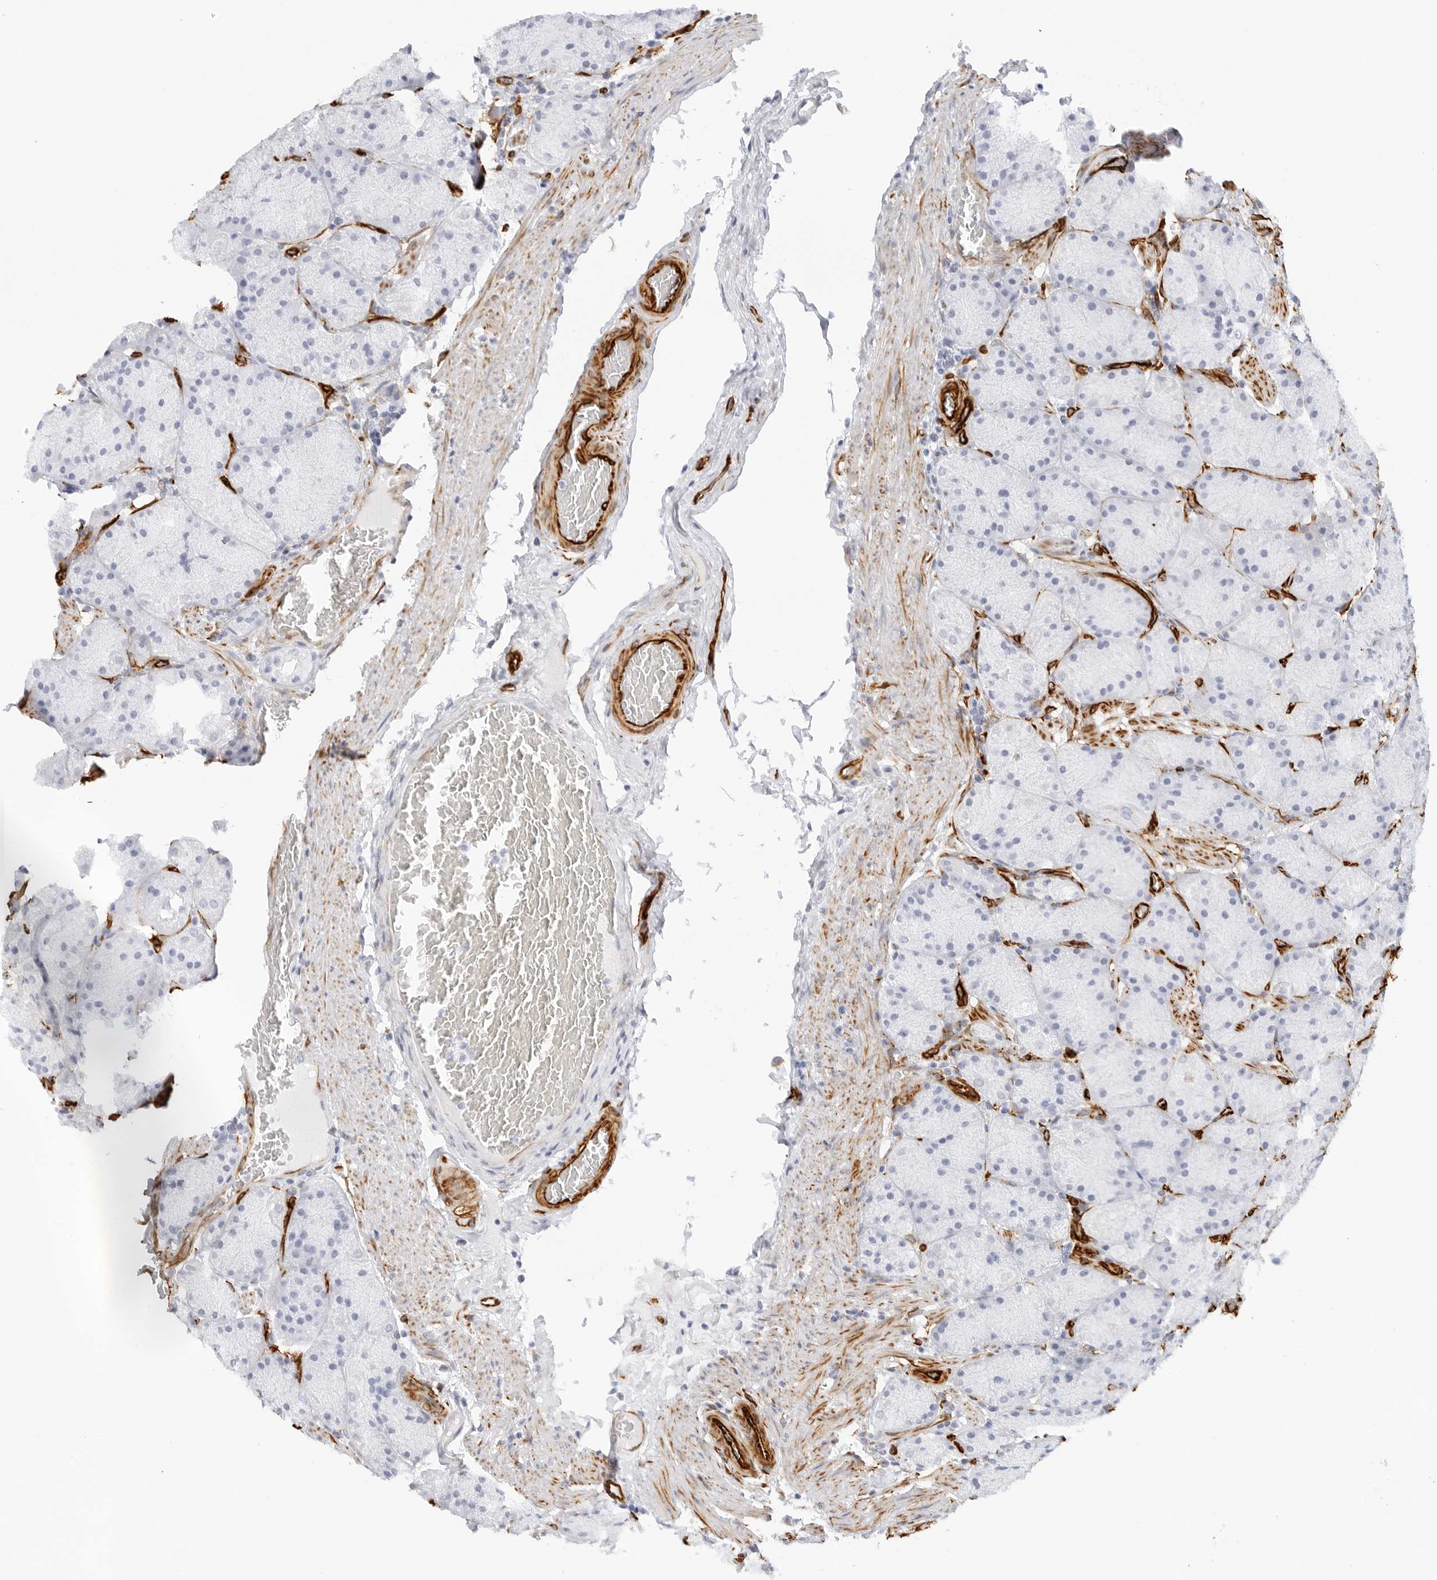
{"staining": {"intensity": "negative", "quantity": "none", "location": "none"}, "tissue": "stomach", "cell_type": "Glandular cells", "image_type": "normal", "snomed": [{"axis": "morphology", "description": "Normal tissue, NOS"}, {"axis": "topography", "description": "Stomach, upper"}, {"axis": "topography", "description": "Stomach"}], "caption": "A micrograph of stomach stained for a protein demonstrates no brown staining in glandular cells.", "gene": "NES", "patient": {"sex": "male", "age": 48}}